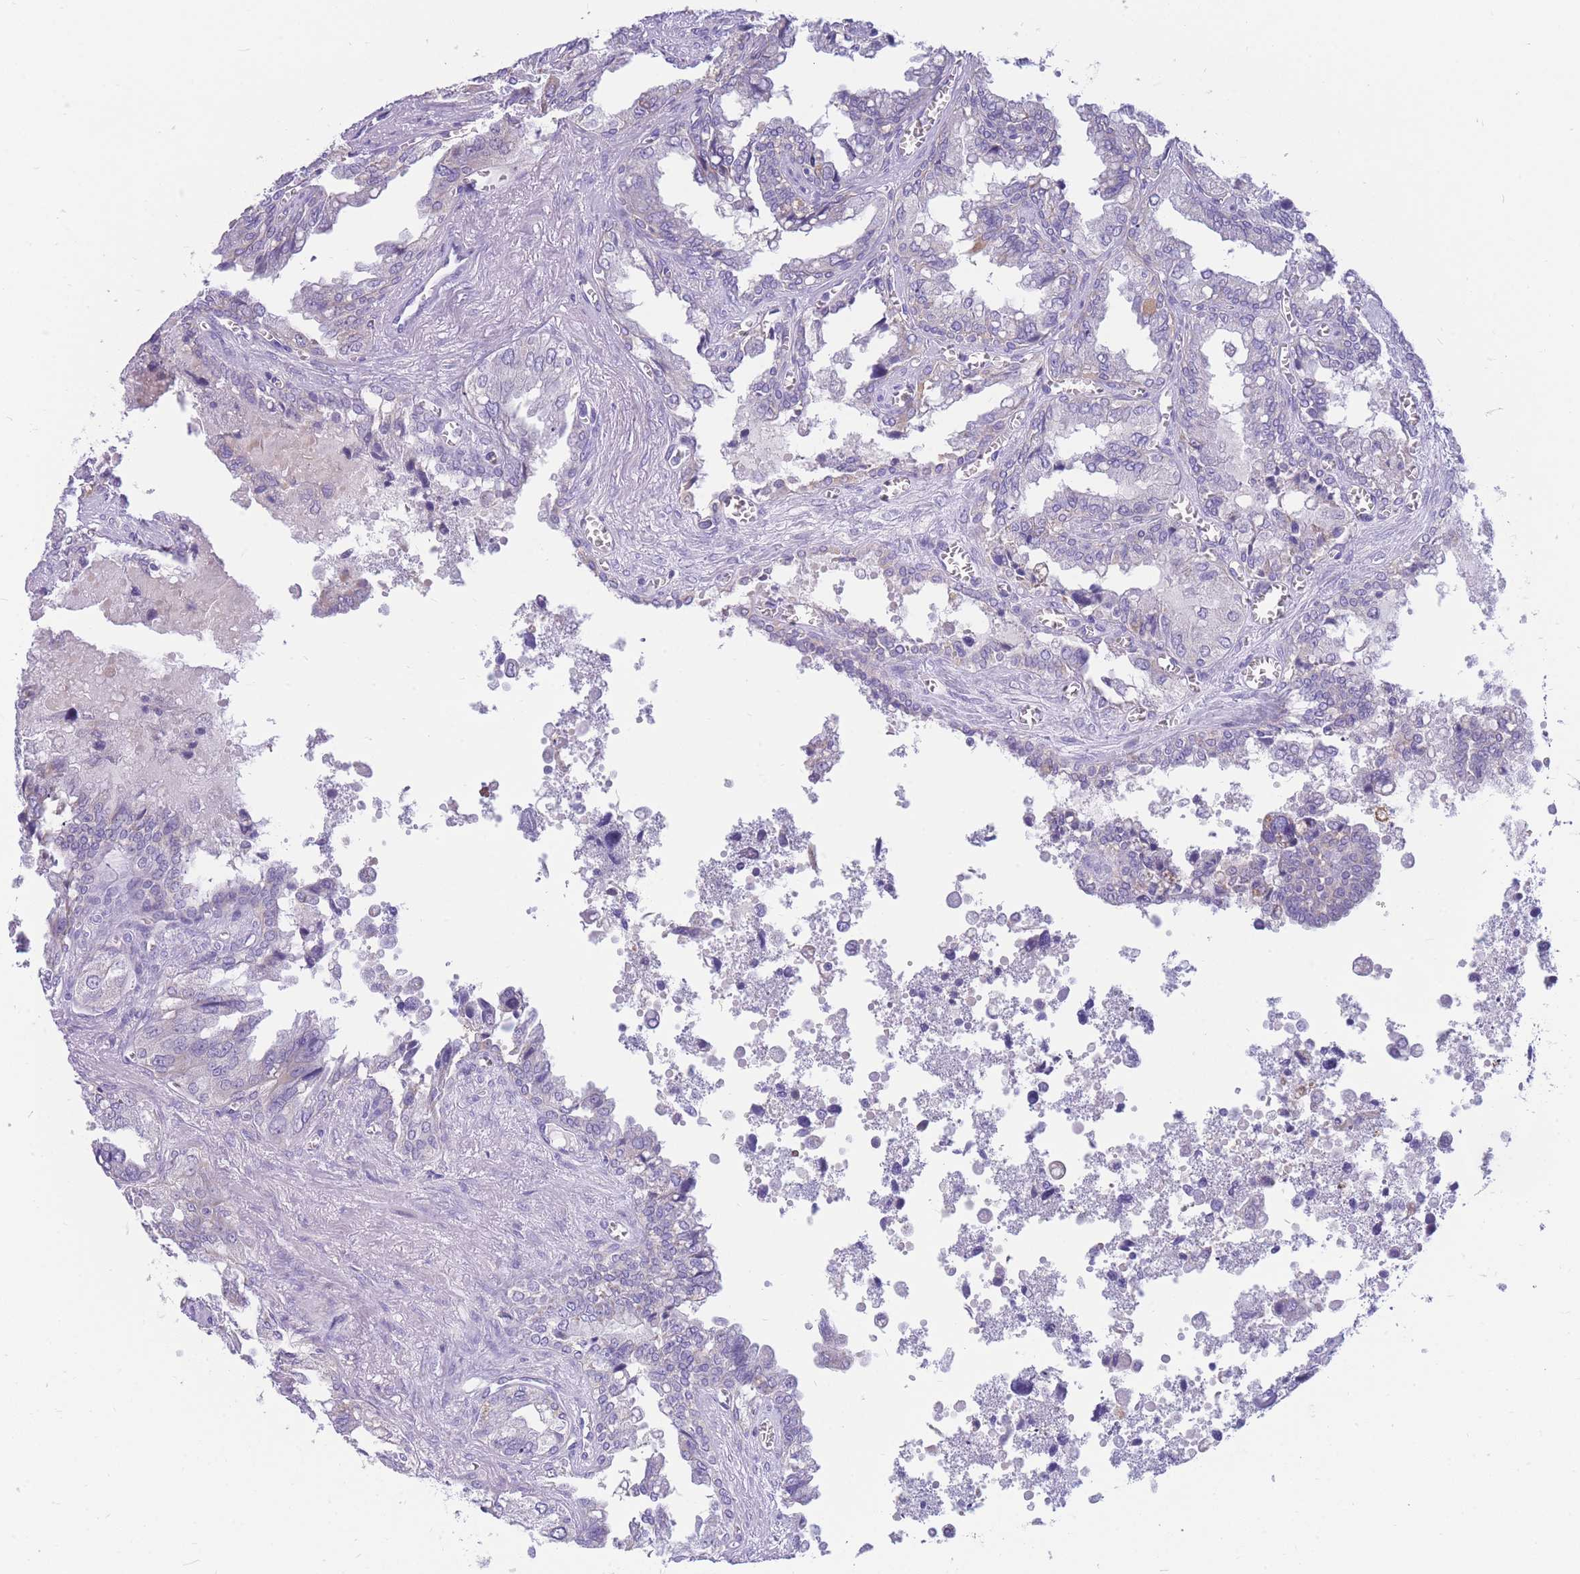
{"staining": {"intensity": "weak", "quantity": "<25%", "location": "cytoplasmic/membranous"}, "tissue": "seminal vesicle", "cell_type": "Glandular cells", "image_type": "normal", "snomed": [{"axis": "morphology", "description": "Normal tissue, NOS"}, {"axis": "topography", "description": "Seminal veicle"}], "caption": "This is a image of IHC staining of normal seminal vesicle, which shows no expression in glandular cells.", "gene": "DHRS11", "patient": {"sex": "male", "age": 67}}